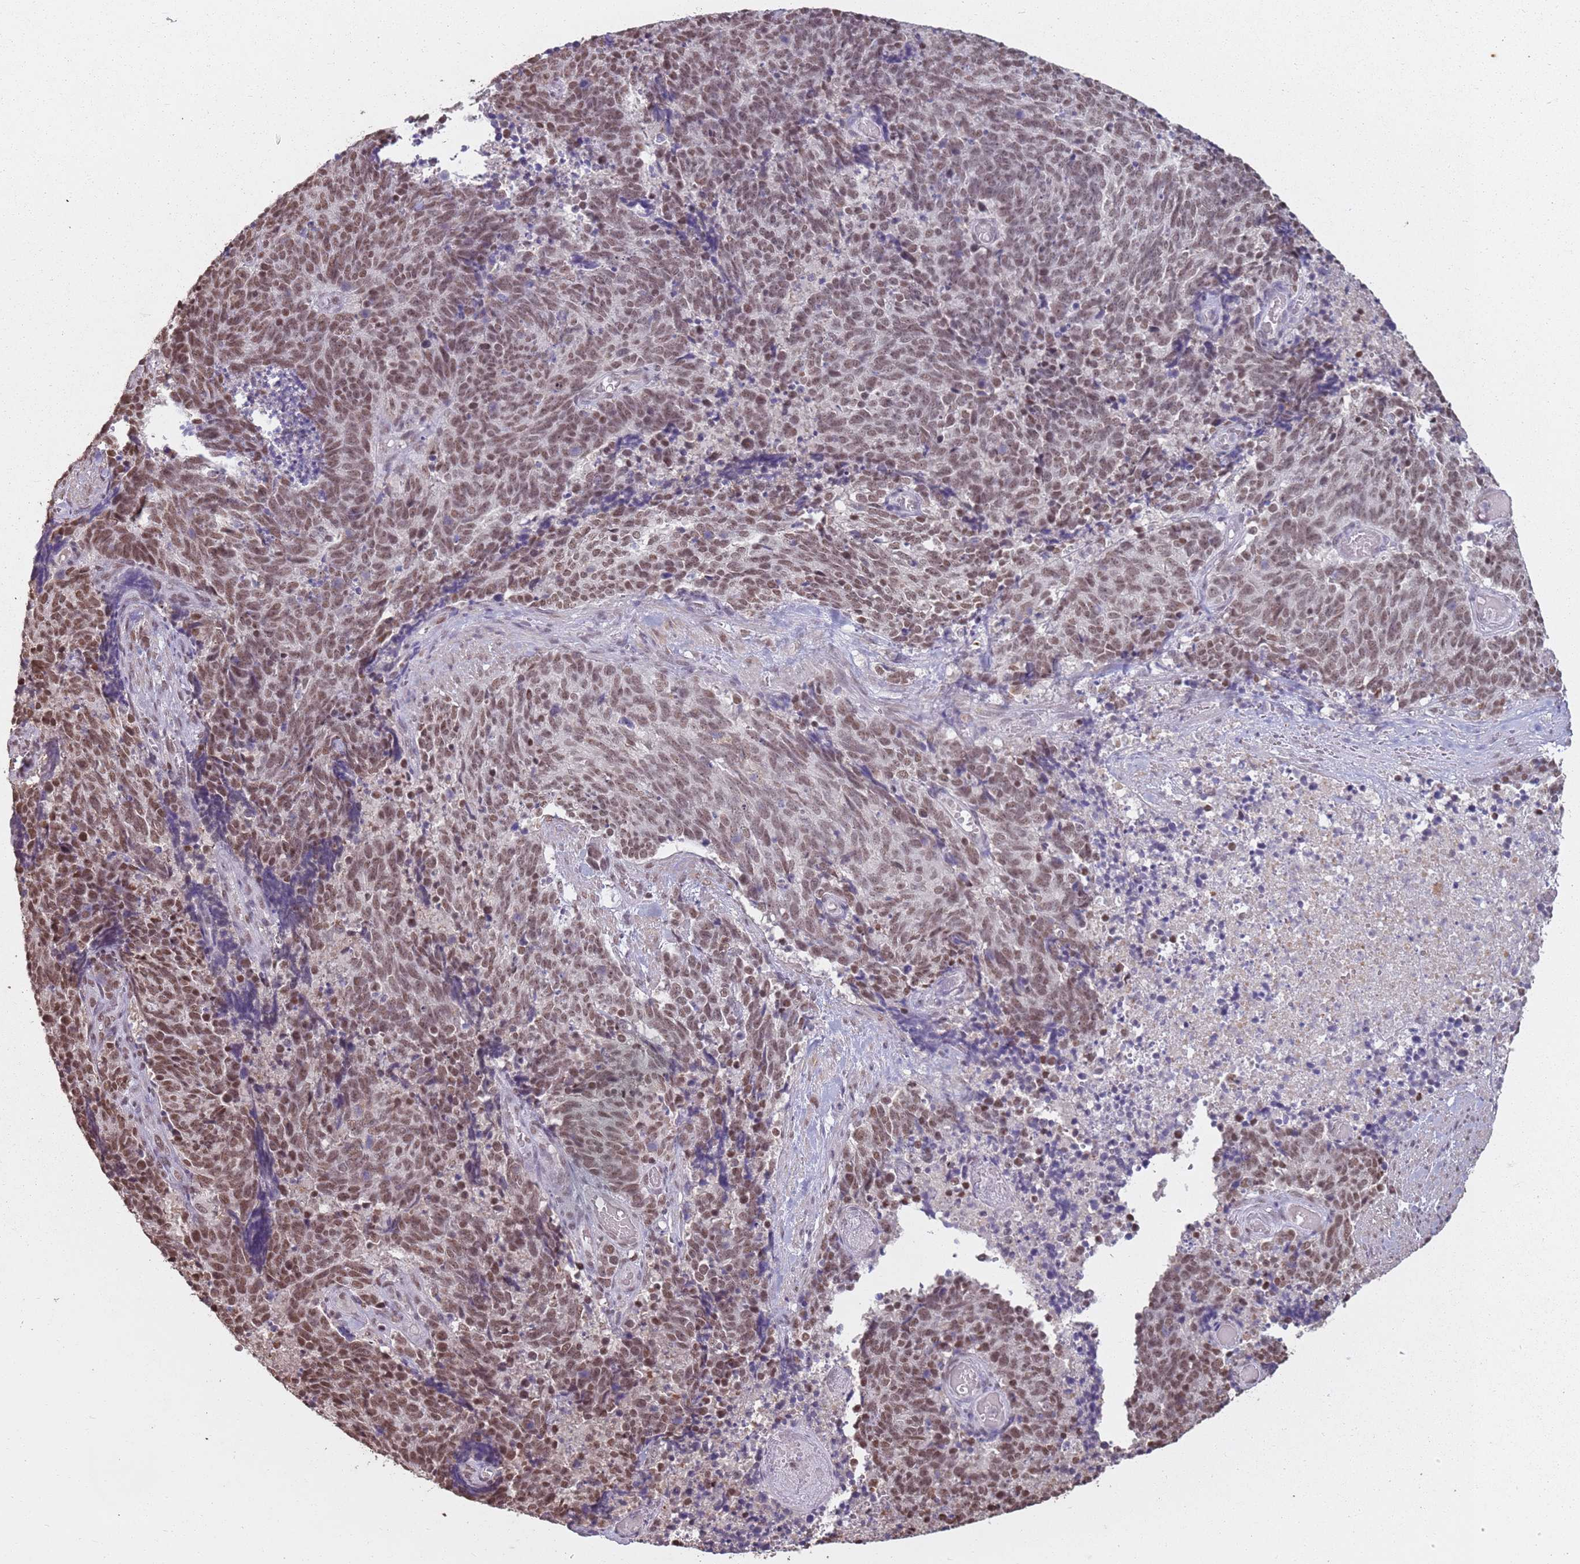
{"staining": {"intensity": "moderate", "quantity": ">75%", "location": "nuclear"}, "tissue": "cervical cancer", "cell_type": "Tumor cells", "image_type": "cancer", "snomed": [{"axis": "morphology", "description": "Squamous cell carcinoma, NOS"}, {"axis": "topography", "description": "Cervix"}], "caption": "Protein expression by immunohistochemistry exhibits moderate nuclear positivity in approximately >75% of tumor cells in cervical cancer. (IHC, brightfield microscopy, high magnification).", "gene": "ARL14EP", "patient": {"sex": "female", "age": 29}}